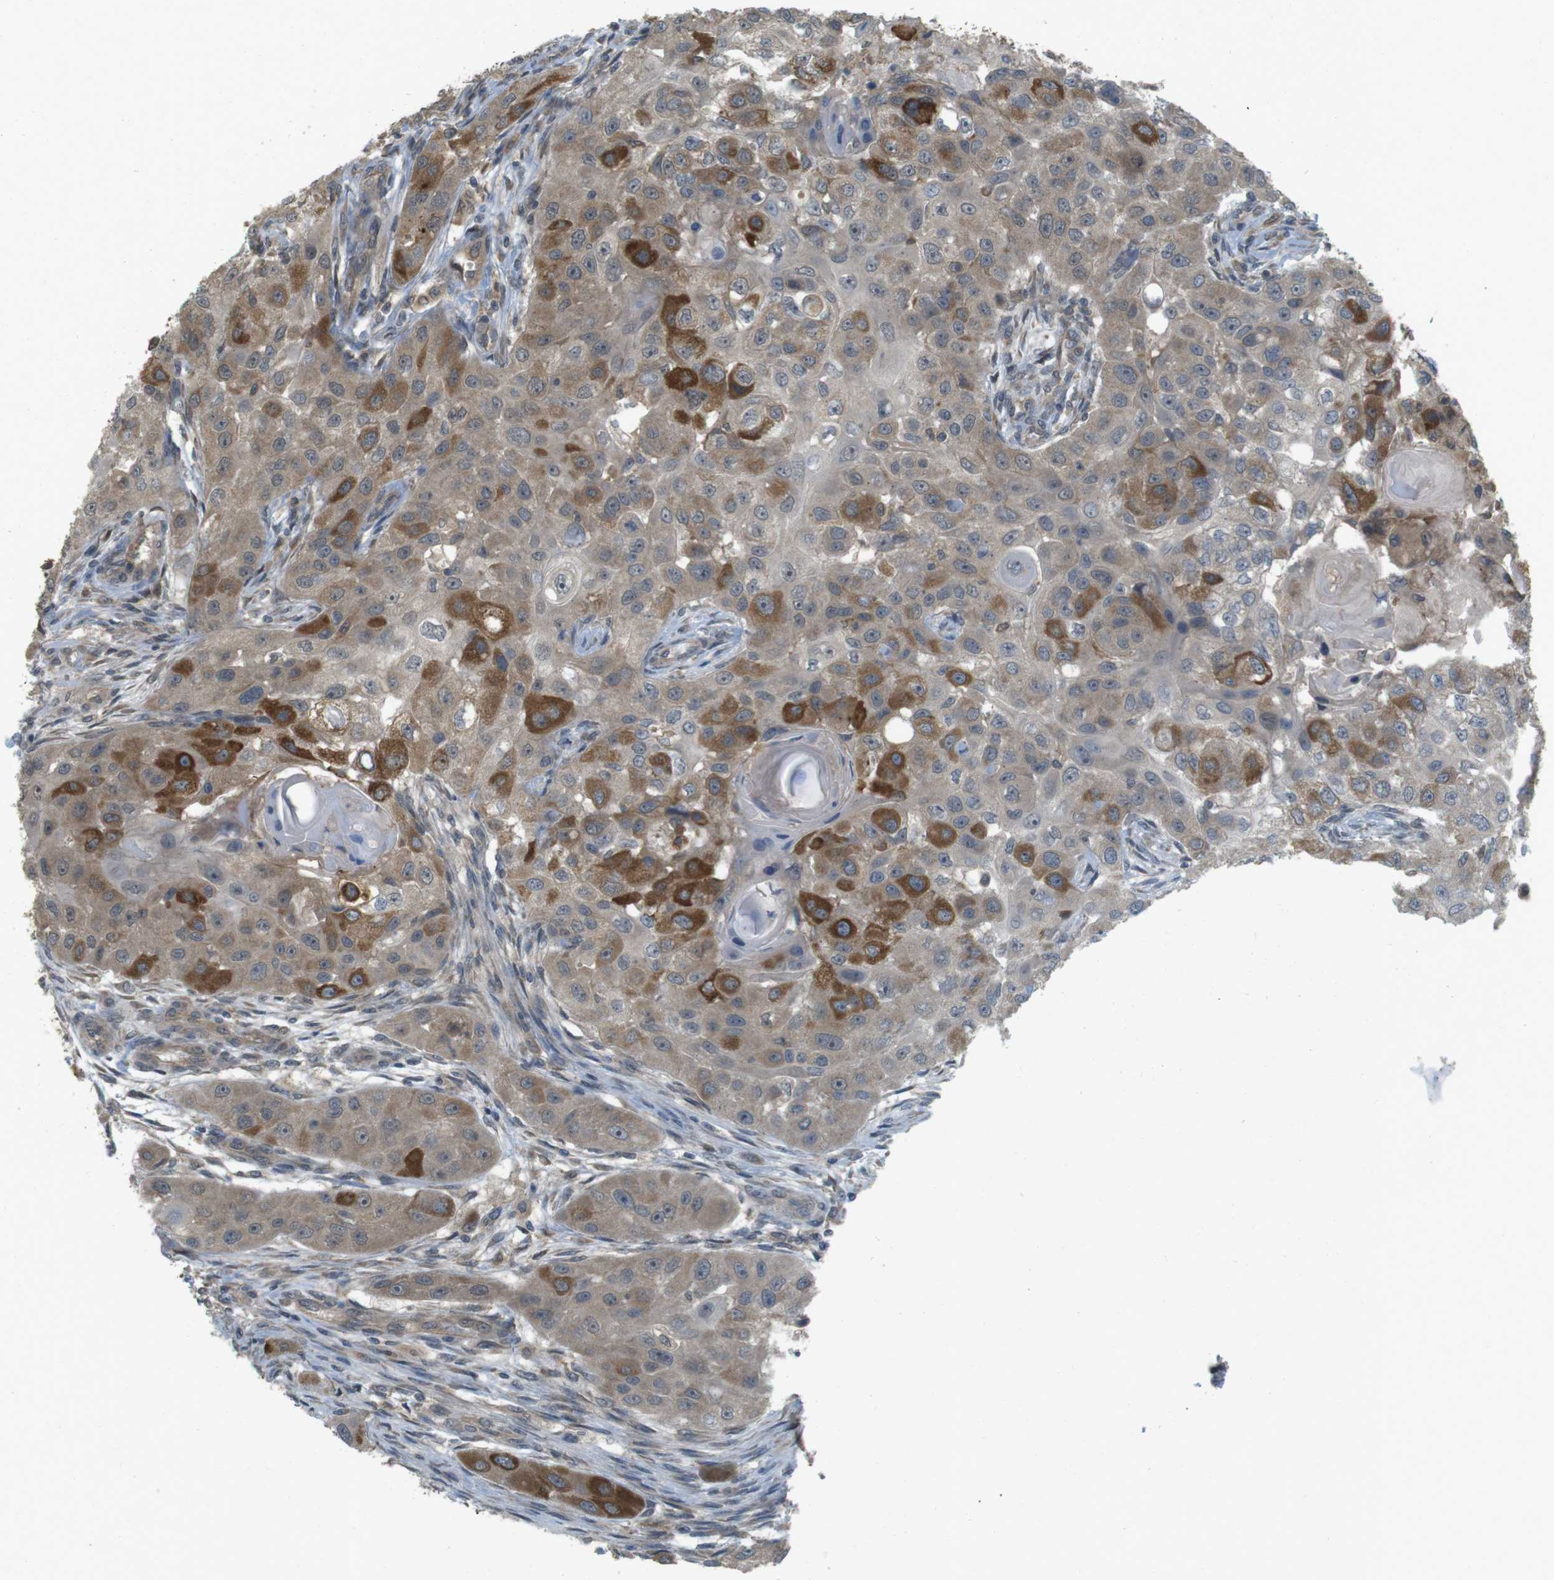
{"staining": {"intensity": "strong", "quantity": "<25%", "location": "cytoplasmic/membranous"}, "tissue": "head and neck cancer", "cell_type": "Tumor cells", "image_type": "cancer", "snomed": [{"axis": "morphology", "description": "Normal tissue, NOS"}, {"axis": "morphology", "description": "Squamous cell carcinoma, NOS"}, {"axis": "topography", "description": "Skeletal muscle"}, {"axis": "topography", "description": "Head-Neck"}], "caption": "A medium amount of strong cytoplasmic/membranous positivity is seen in about <25% of tumor cells in head and neck cancer tissue.", "gene": "RNF130", "patient": {"sex": "male", "age": 51}}